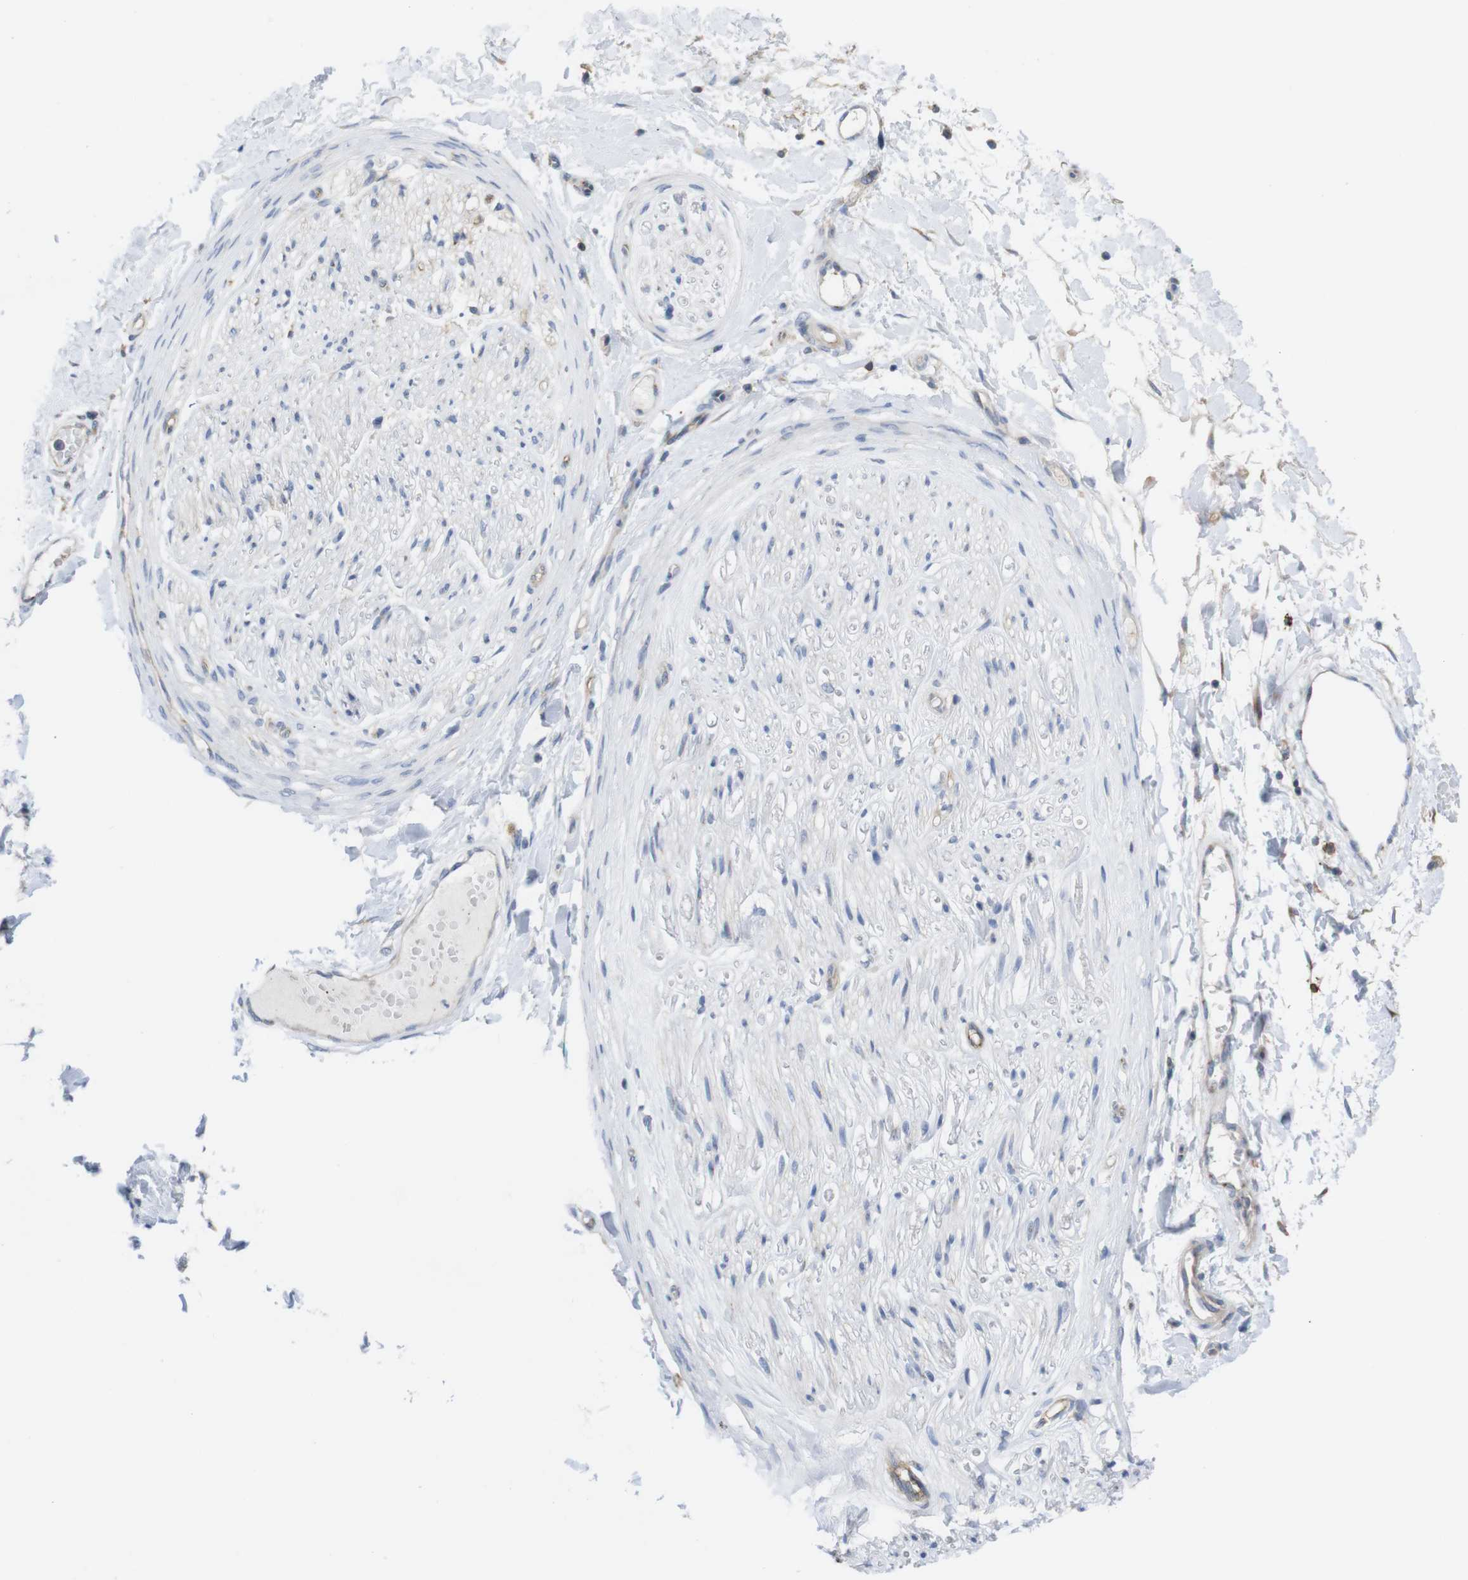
{"staining": {"intensity": "negative", "quantity": "none", "location": "none"}, "tissue": "adipose tissue", "cell_type": "Adipocytes", "image_type": "normal", "snomed": [{"axis": "morphology", "description": "Normal tissue, NOS"}, {"axis": "morphology", "description": "Squamous cell carcinoma, NOS"}, {"axis": "topography", "description": "Skin"}, {"axis": "topography", "description": "Peripheral nerve tissue"}], "caption": "Immunohistochemistry histopathology image of unremarkable adipose tissue: adipose tissue stained with DAB (3,3'-diaminobenzidine) reveals no significant protein positivity in adipocytes.", "gene": "CCR6", "patient": {"sex": "male", "age": 83}}